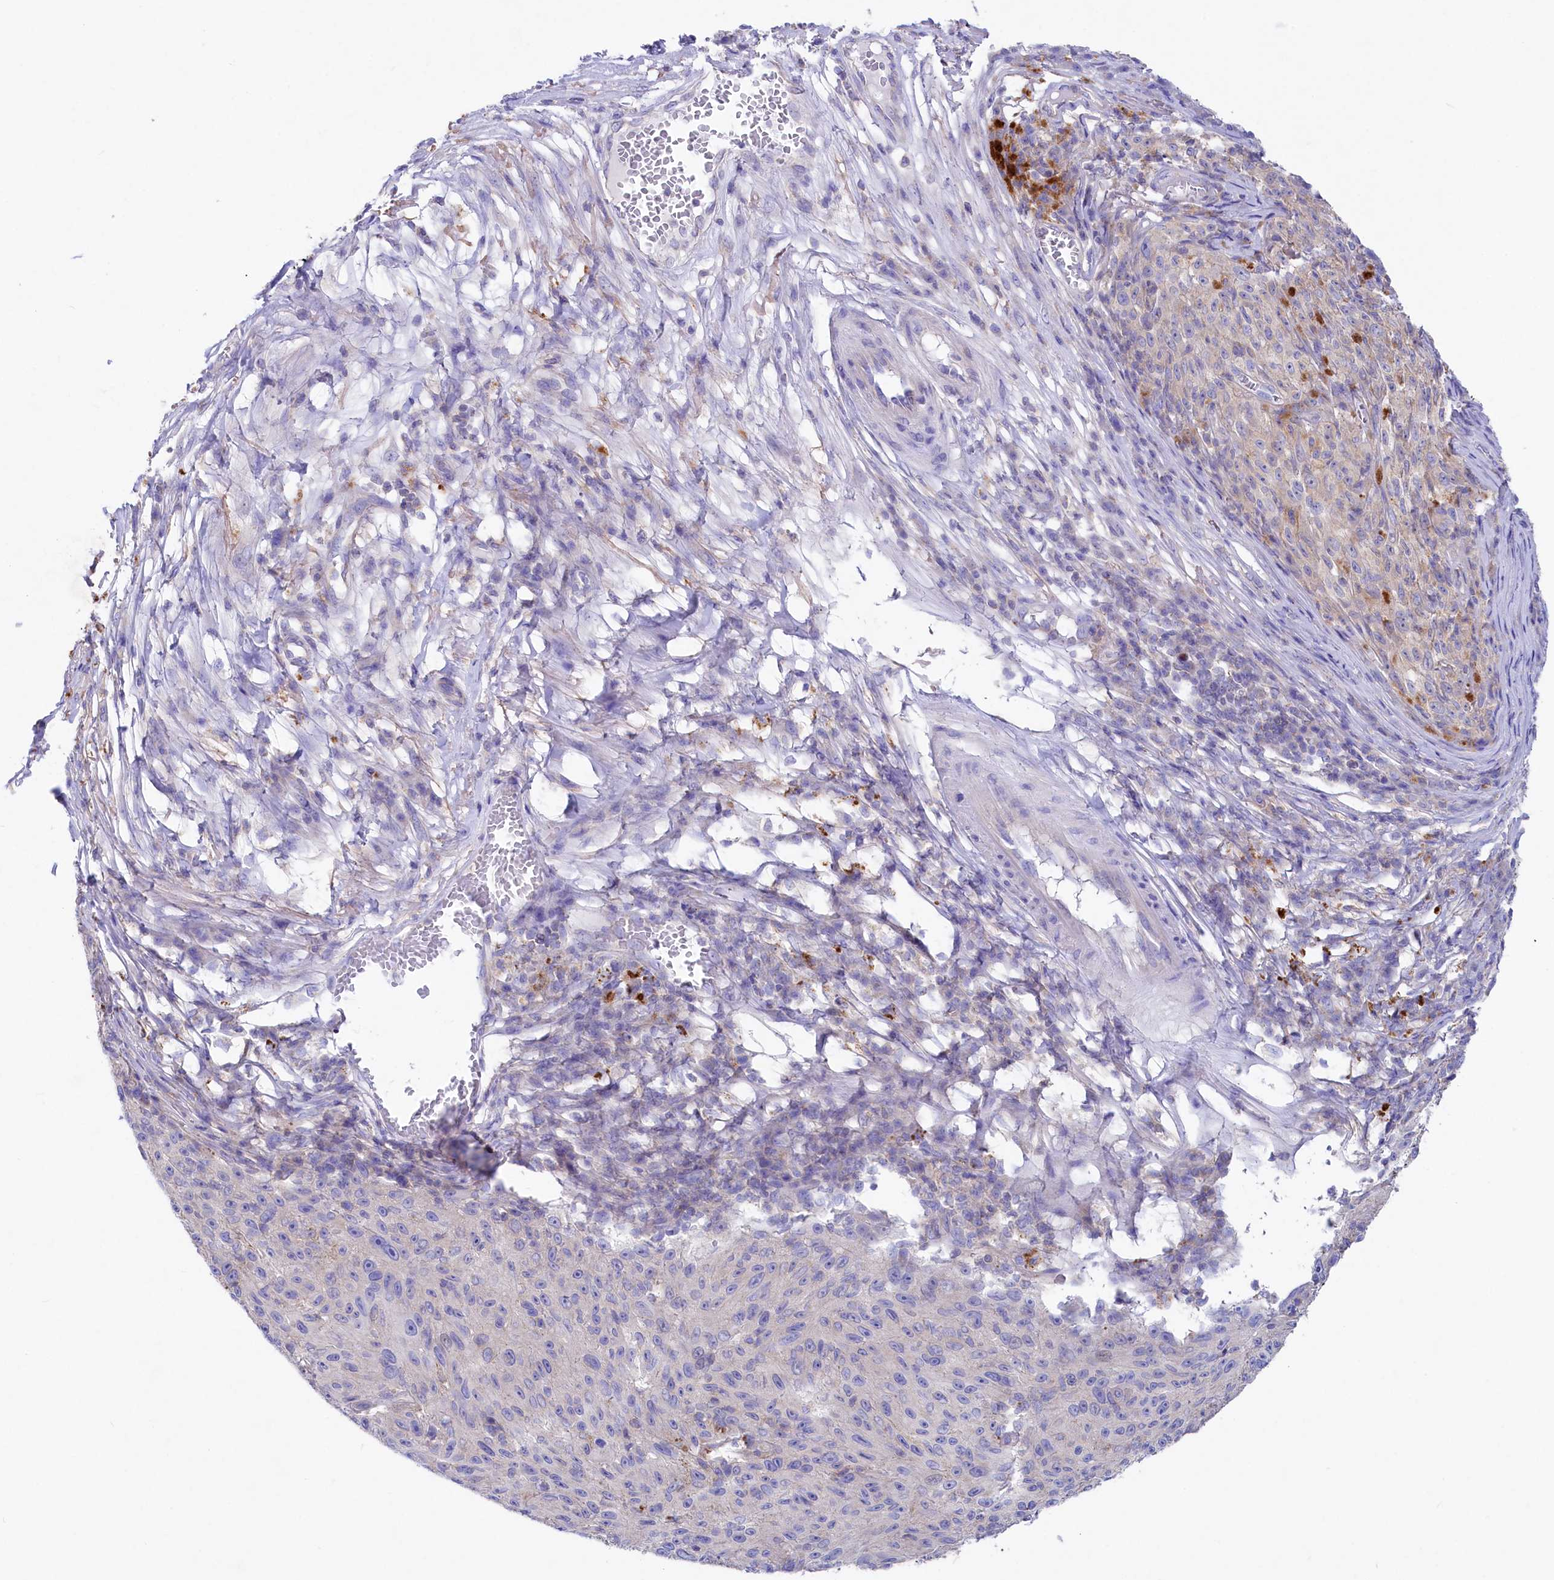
{"staining": {"intensity": "negative", "quantity": "none", "location": "none"}, "tissue": "melanoma", "cell_type": "Tumor cells", "image_type": "cancer", "snomed": [{"axis": "morphology", "description": "Malignant melanoma, NOS"}, {"axis": "topography", "description": "Skin"}], "caption": "IHC histopathology image of neoplastic tissue: melanoma stained with DAB (3,3'-diaminobenzidine) reveals no significant protein expression in tumor cells. (Brightfield microscopy of DAB immunohistochemistry (IHC) at high magnification).", "gene": "VPS26B", "patient": {"sex": "female", "age": 82}}